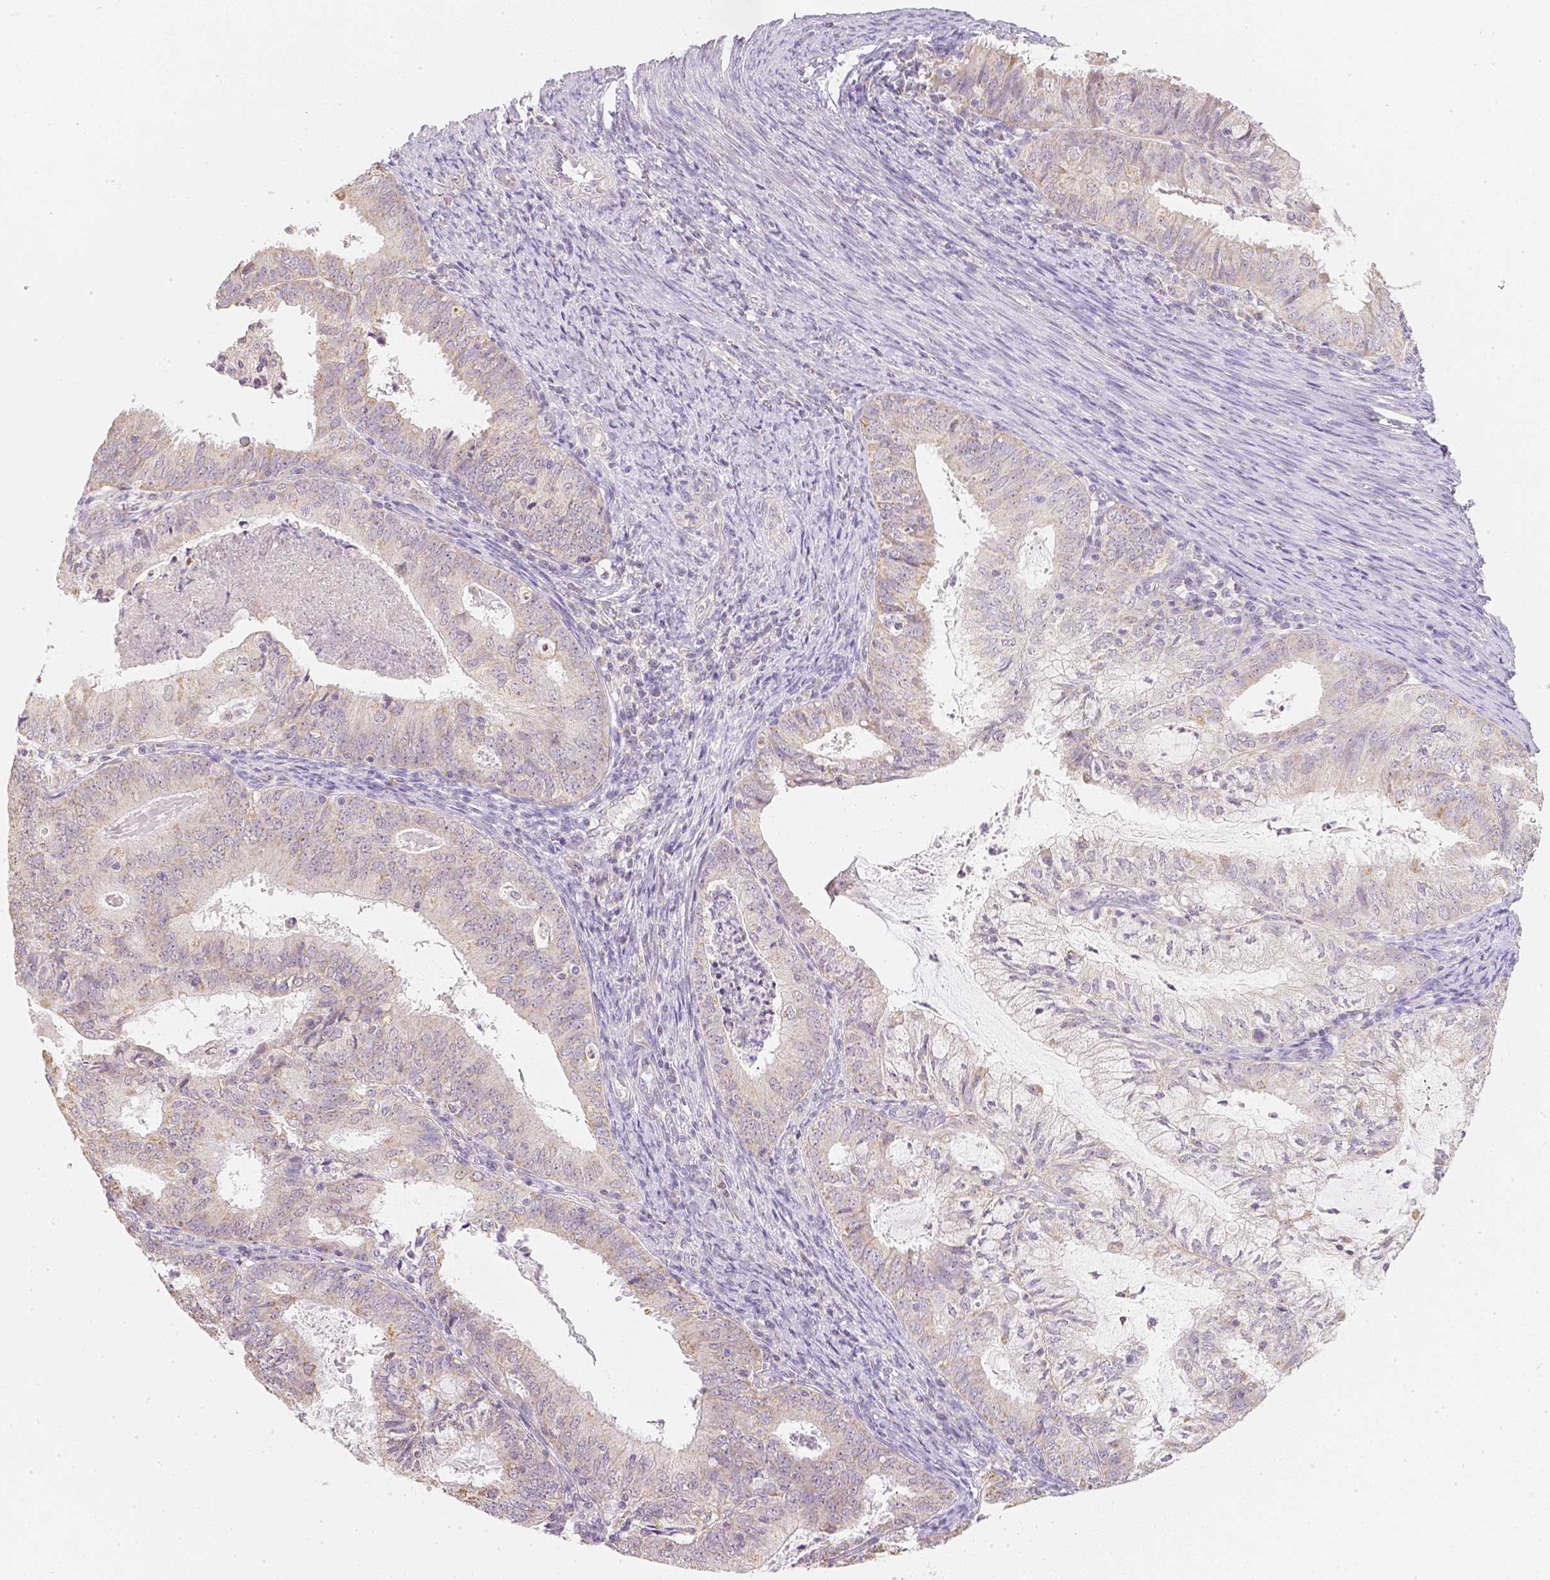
{"staining": {"intensity": "negative", "quantity": "none", "location": "none"}, "tissue": "endometrial cancer", "cell_type": "Tumor cells", "image_type": "cancer", "snomed": [{"axis": "morphology", "description": "Adenocarcinoma, NOS"}, {"axis": "topography", "description": "Endometrium"}], "caption": "Immunohistochemistry photomicrograph of neoplastic tissue: adenocarcinoma (endometrial) stained with DAB reveals no significant protein staining in tumor cells.", "gene": "NVL", "patient": {"sex": "female", "age": 57}}